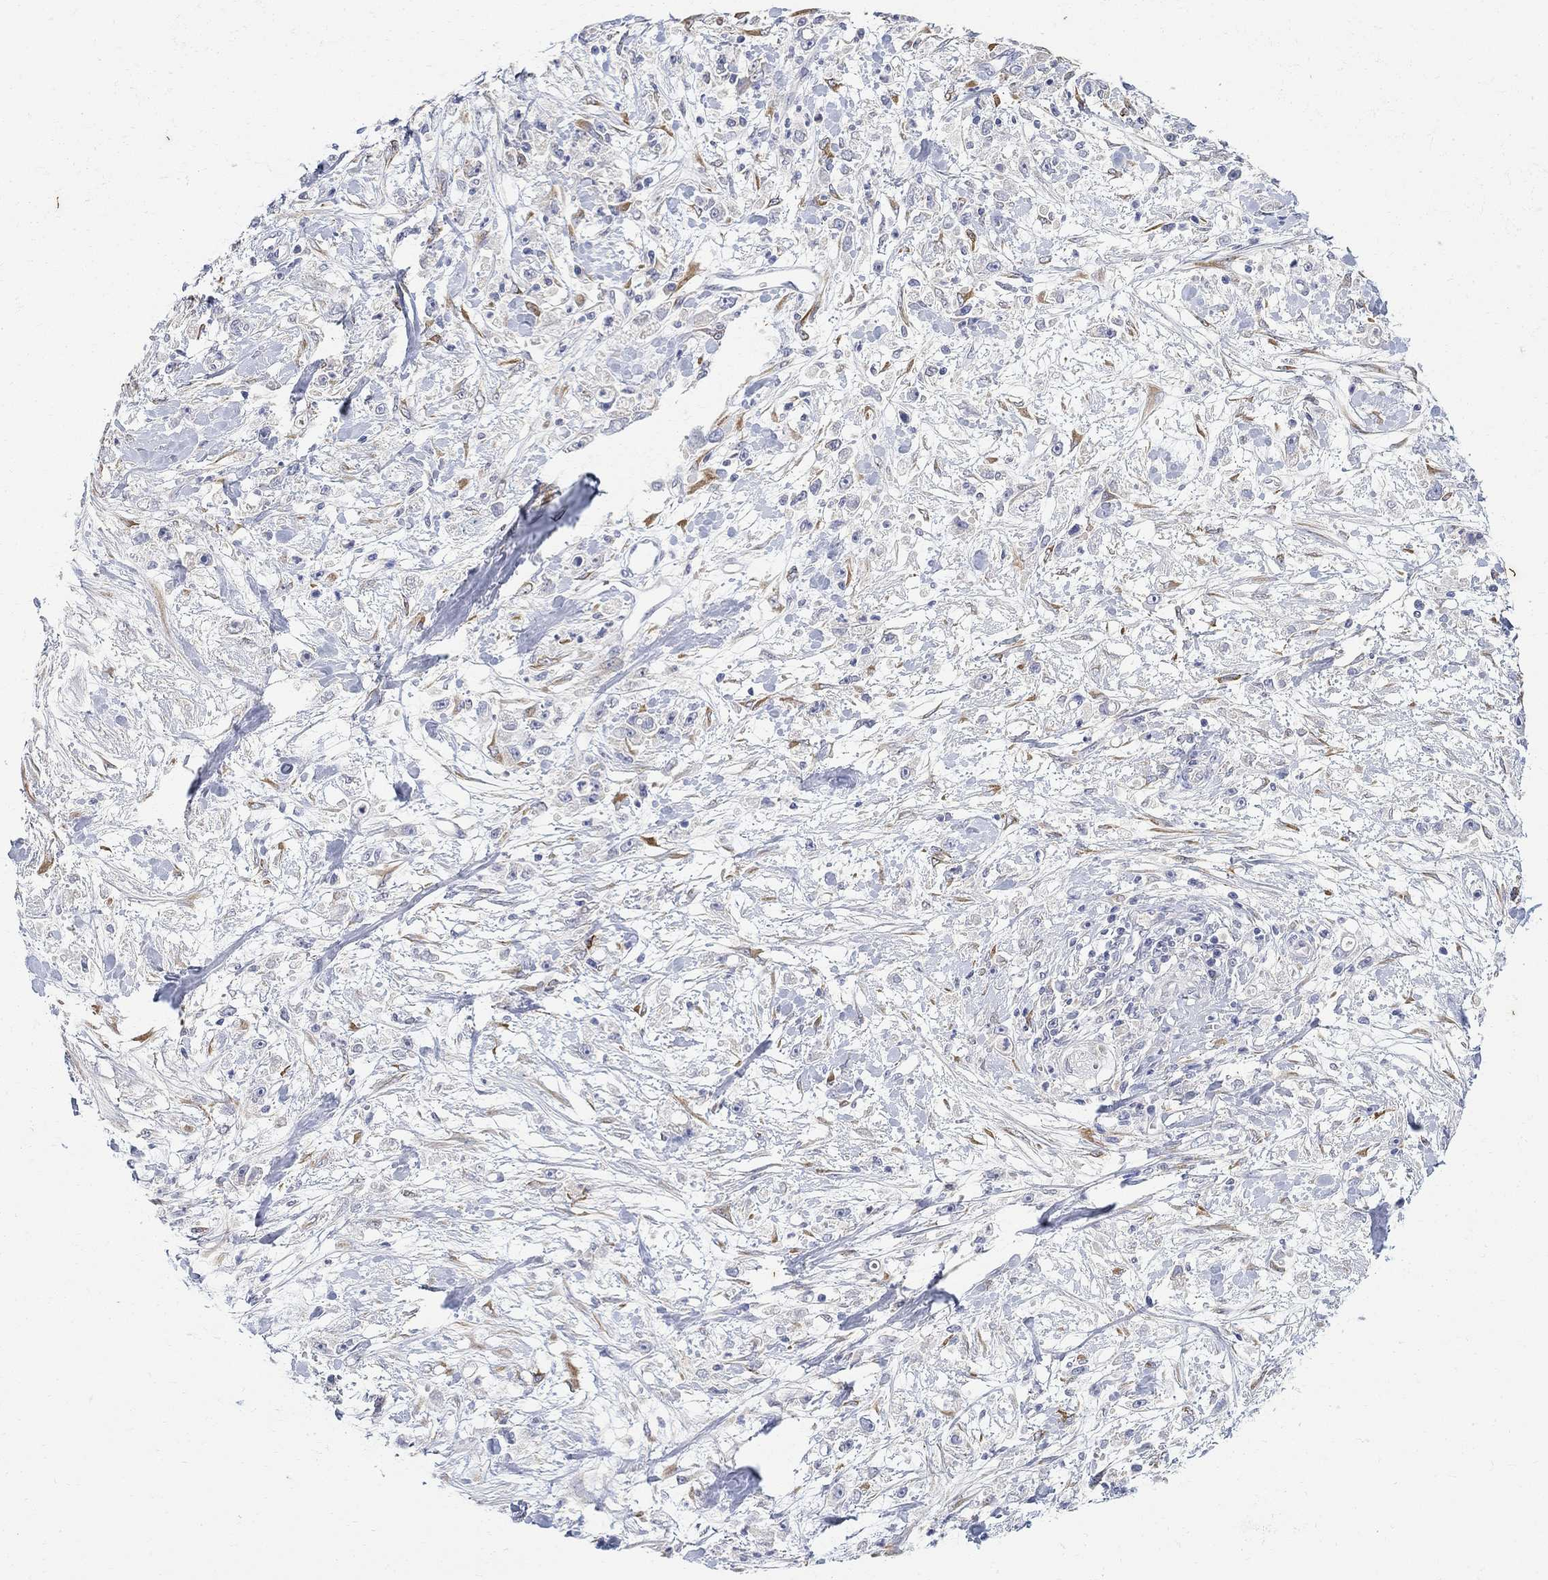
{"staining": {"intensity": "negative", "quantity": "none", "location": "none"}, "tissue": "stomach cancer", "cell_type": "Tumor cells", "image_type": "cancer", "snomed": [{"axis": "morphology", "description": "Adenocarcinoma, NOS"}, {"axis": "topography", "description": "Stomach"}], "caption": "IHC of stomach cancer displays no positivity in tumor cells. (Brightfield microscopy of DAB immunohistochemistry (IHC) at high magnification).", "gene": "FNDC5", "patient": {"sex": "female", "age": 59}}